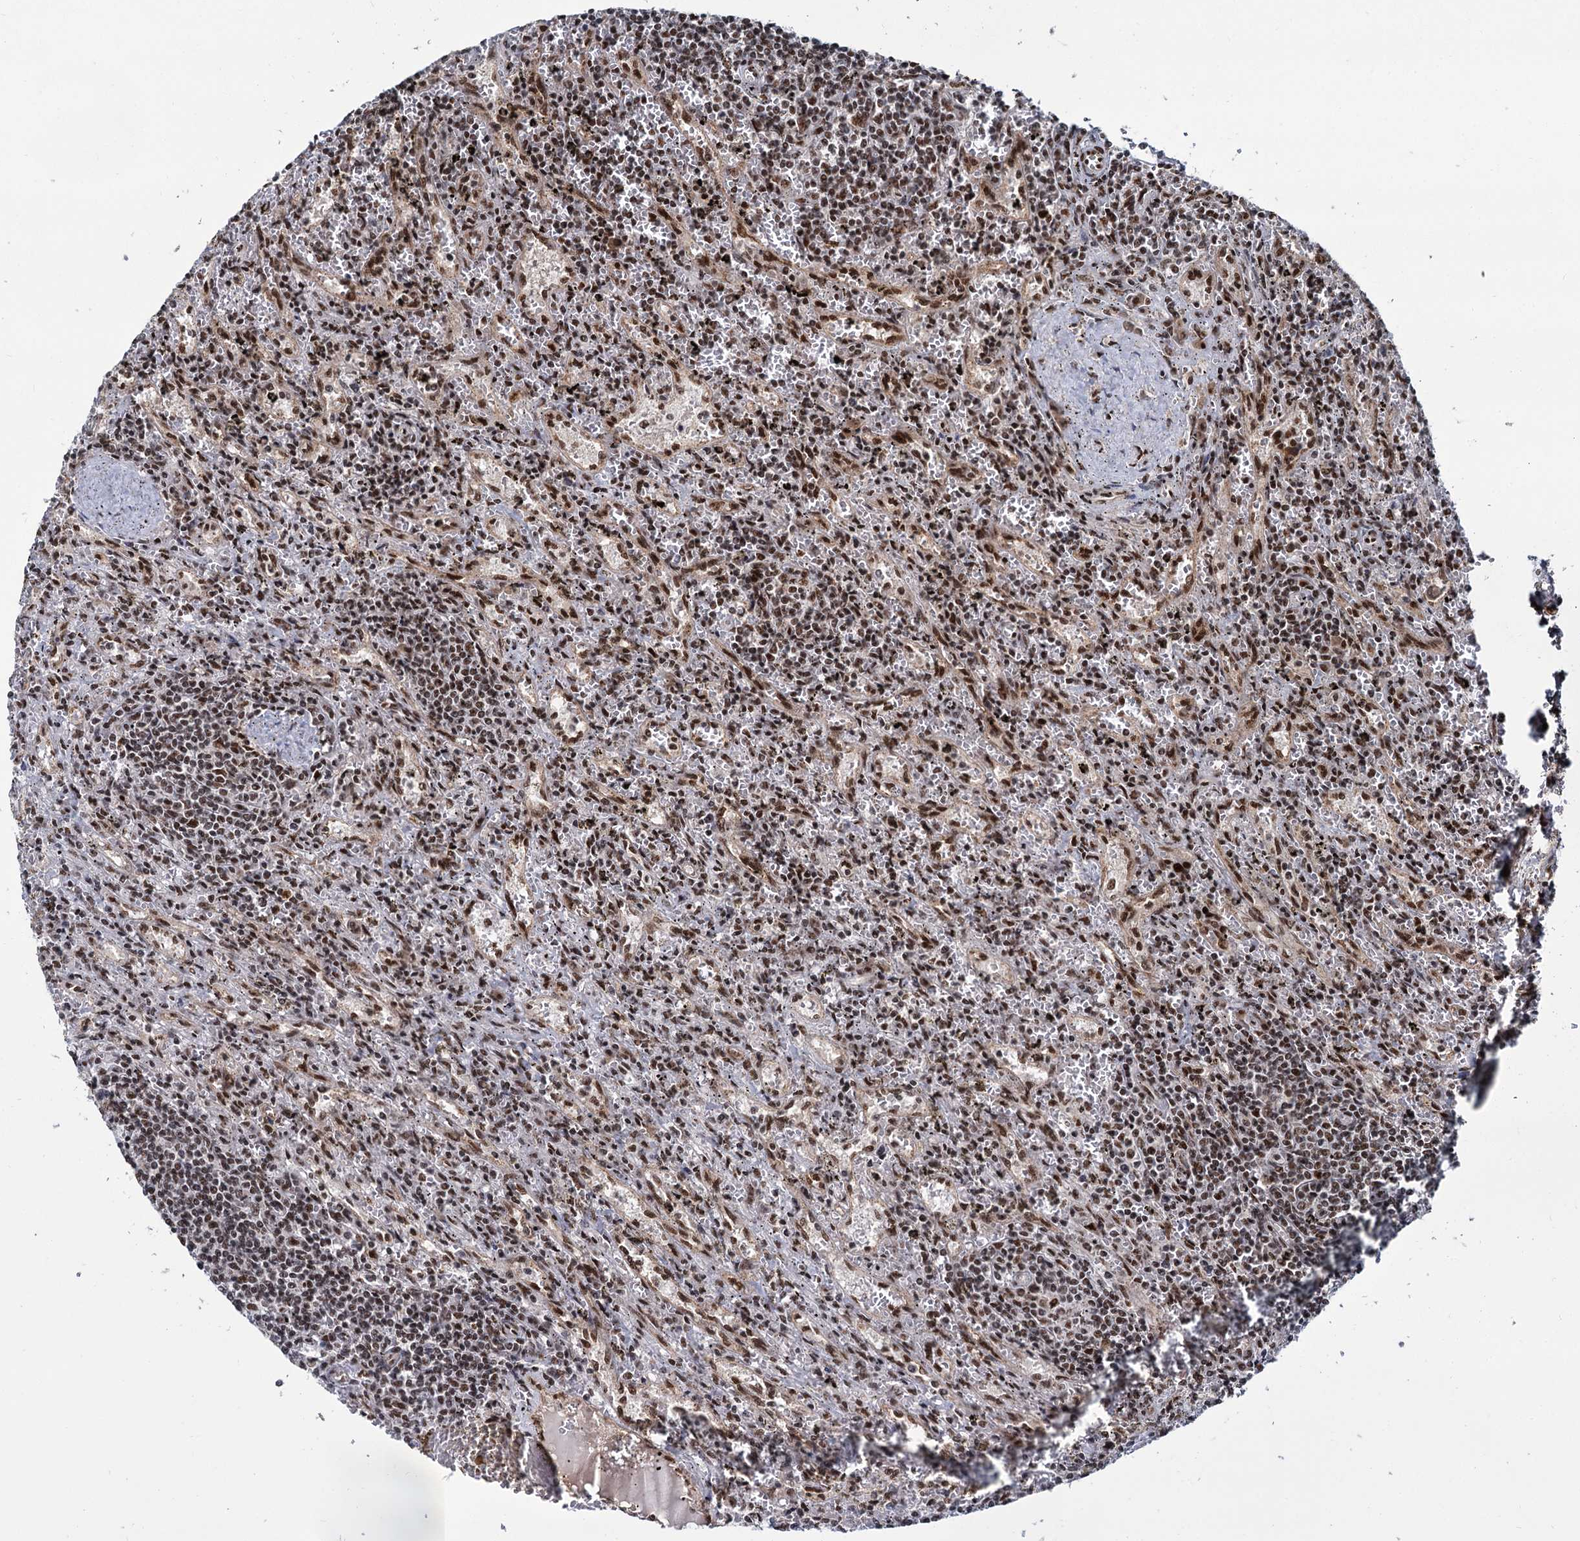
{"staining": {"intensity": "moderate", "quantity": ">75%", "location": "nuclear"}, "tissue": "lymphoma", "cell_type": "Tumor cells", "image_type": "cancer", "snomed": [{"axis": "morphology", "description": "Malignant lymphoma, non-Hodgkin's type, Low grade"}, {"axis": "topography", "description": "Spleen"}], "caption": "A brown stain highlights moderate nuclear expression of a protein in human low-grade malignant lymphoma, non-Hodgkin's type tumor cells. The staining was performed using DAB (3,3'-diaminobenzidine), with brown indicating positive protein expression. Nuclei are stained blue with hematoxylin.", "gene": "WBP4", "patient": {"sex": "male", "age": 76}}